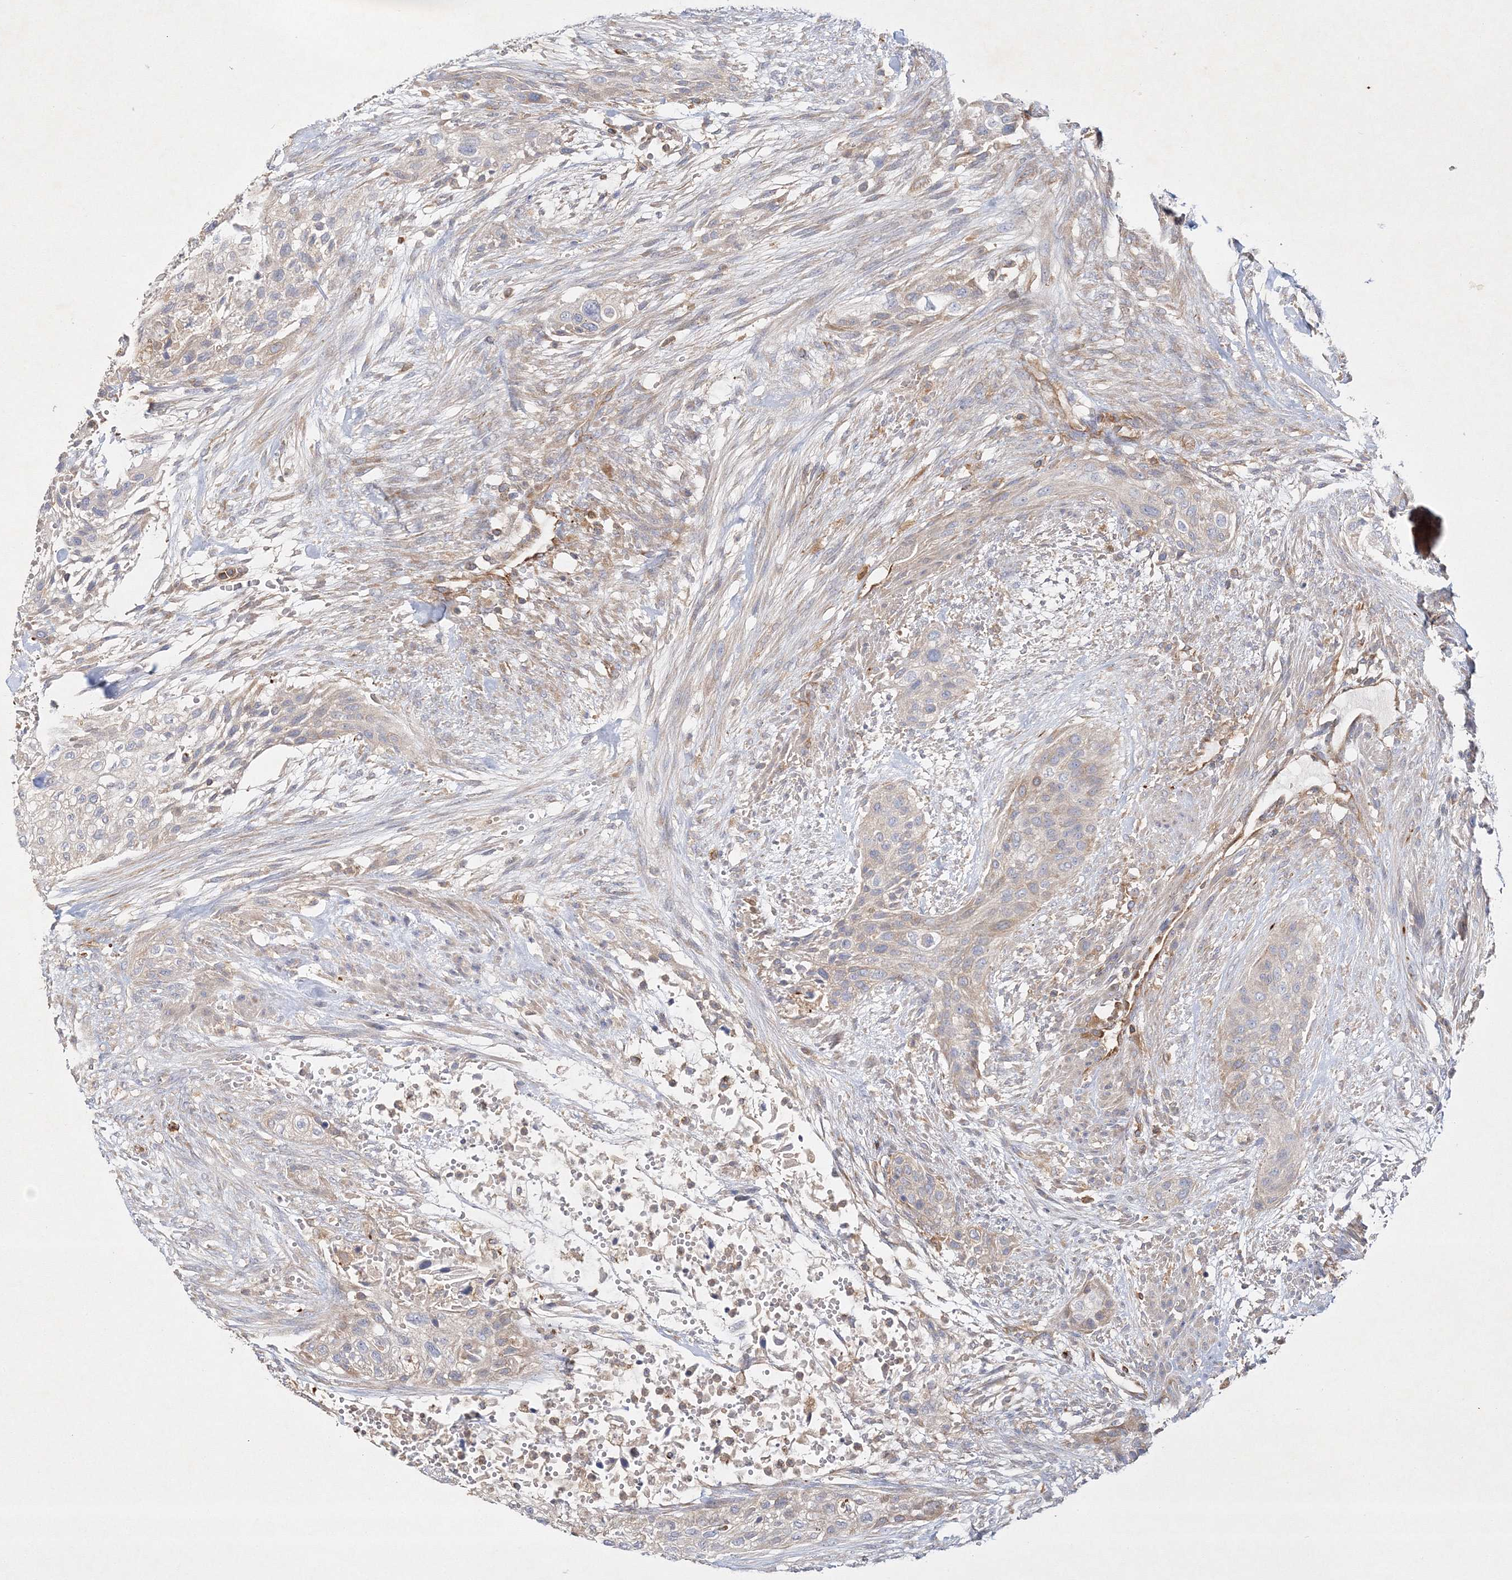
{"staining": {"intensity": "negative", "quantity": "none", "location": "none"}, "tissue": "urothelial cancer", "cell_type": "Tumor cells", "image_type": "cancer", "snomed": [{"axis": "morphology", "description": "Urothelial carcinoma, High grade"}, {"axis": "topography", "description": "Urinary bladder"}], "caption": "Immunohistochemistry histopathology image of neoplastic tissue: human urothelial carcinoma (high-grade) stained with DAB exhibits no significant protein positivity in tumor cells.", "gene": "WDR37", "patient": {"sex": "male", "age": 35}}